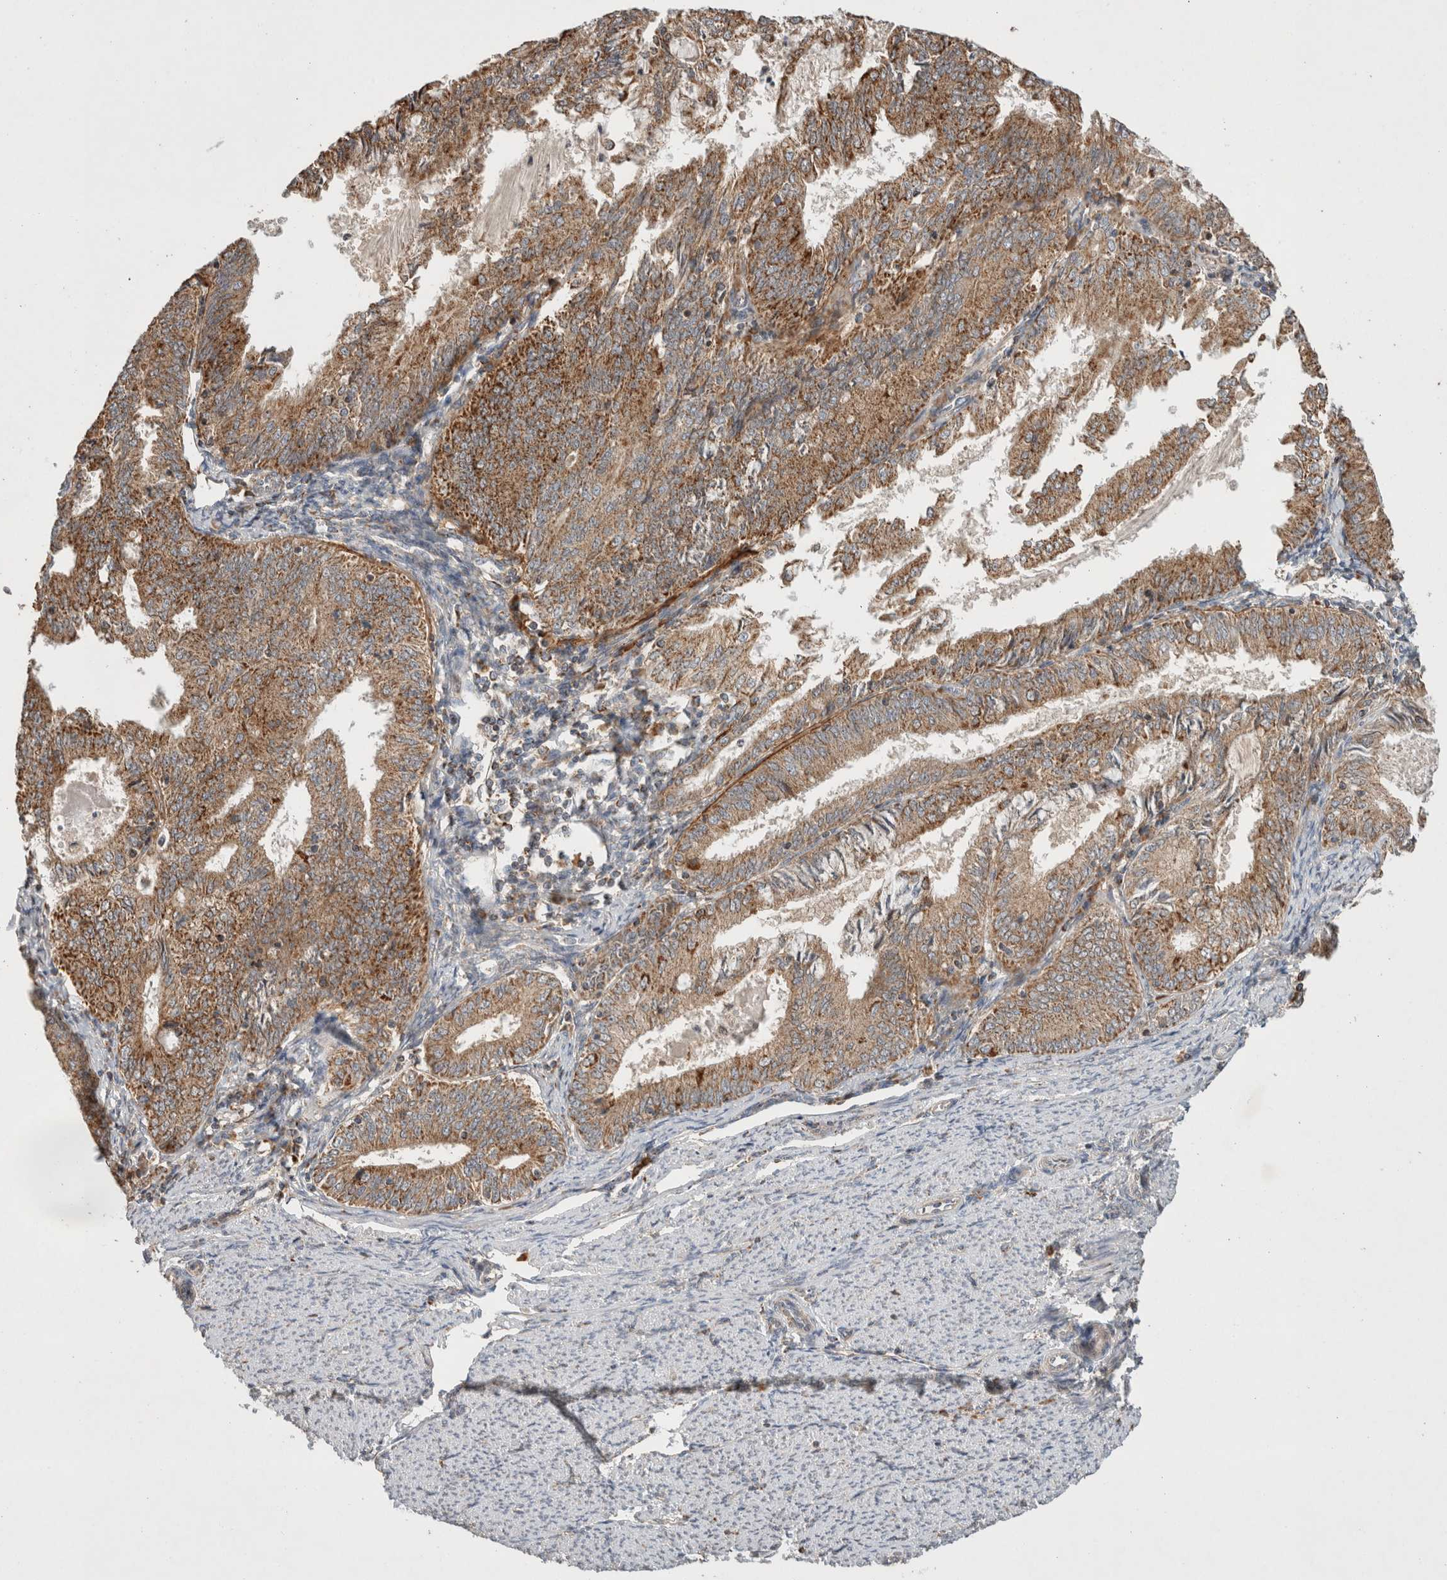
{"staining": {"intensity": "moderate", "quantity": ">75%", "location": "cytoplasmic/membranous"}, "tissue": "endometrial cancer", "cell_type": "Tumor cells", "image_type": "cancer", "snomed": [{"axis": "morphology", "description": "Adenocarcinoma, NOS"}, {"axis": "topography", "description": "Endometrium"}], "caption": "Immunohistochemical staining of human endometrial cancer displays moderate cytoplasmic/membranous protein positivity in approximately >75% of tumor cells. The staining was performed using DAB (3,3'-diaminobenzidine) to visualize the protein expression in brown, while the nuclei were stained in blue with hematoxylin (Magnification: 20x).", "gene": "AMPD1", "patient": {"sex": "female", "age": 57}}